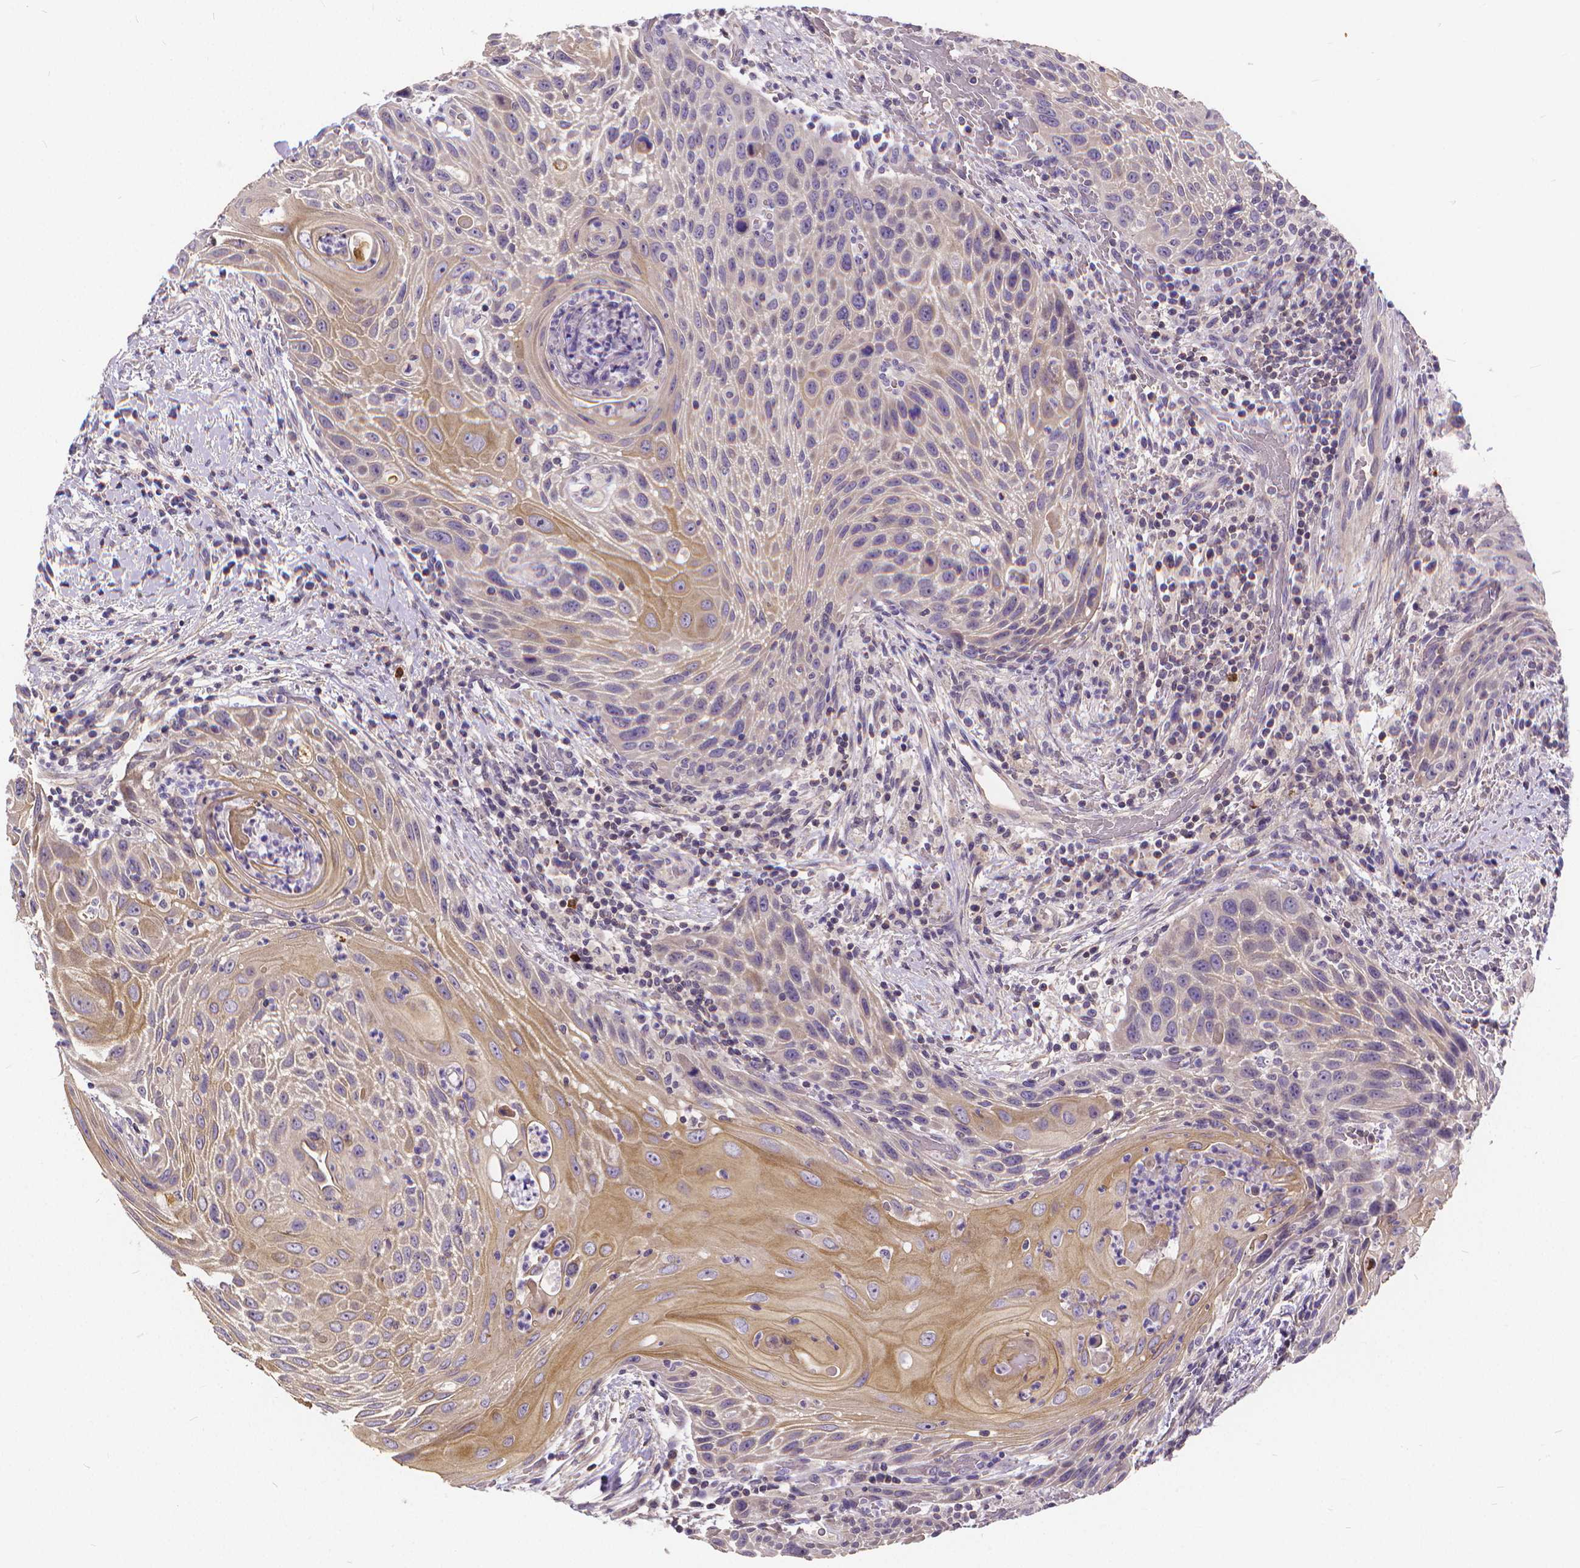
{"staining": {"intensity": "moderate", "quantity": "25%-75%", "location": "cytoplasmic/membranous"}, "tissue": "head and neck cancer", "cell_type": "Tumor cells", "image_type": "cancer", "snomed": [{"axis": "morphology", "description": "Squamous cell carcinoma, NOS"}, {"axis": "topography", "description": "Head-Neck"}], "caption": "Head and neck cancer stained with a brown dye shows moderate cytoplasmic/membranous positive staining in about 25%-75% of tumor cells.", "gene": "GLRB", "patient": {"sex": "male", "age": 69}}